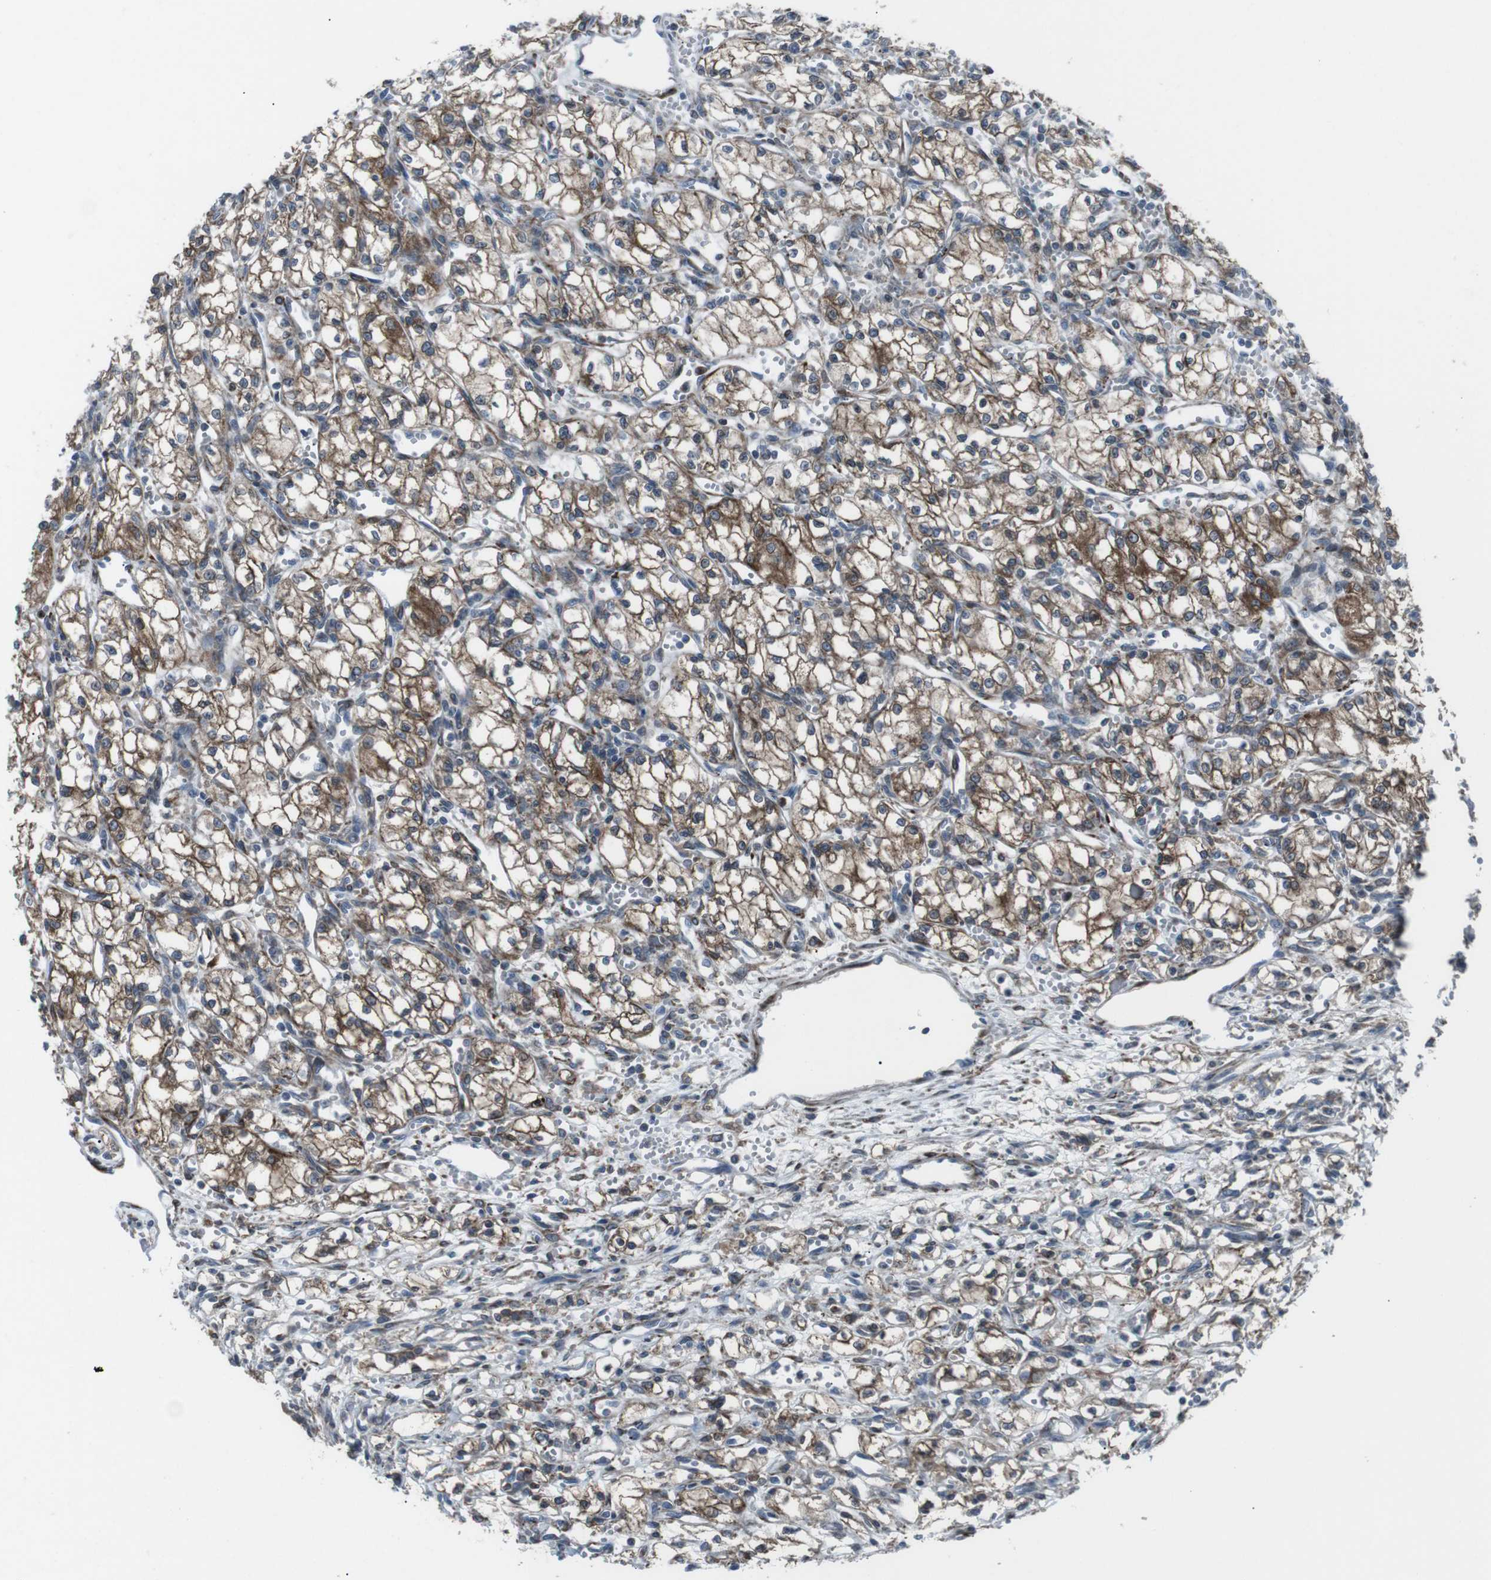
{"staining": {"intensity": "moderate", "quantity": "25%-75%", "location": "cytoplasmic/membranous"}, "tissue": "renal cancer", "cell_type": "Tumor cells", "image_type": "cancer", "snomed": [{"axis": "morphology", "description": "Normal tissue, NOS"}, {"axis": "morphology", "description": "Adenocarcinoma, NOS"}, {"axis": "topography", "description": "Kidney"}], "caption": "A high-resolution photomicrograph shows immunohistochemistry staining of renal cancer (adenocarcinoma), which exhibits moderate cytoplasmic/membranous positivity in about 25%-75% of tumor cells. The protein of interest is stained brown, and the nuclei are stained in blue (DAB IHC with brightfield microscopy, high magnification).", "gene": "LNPK", "patient": {"sex": "male", "age": 59}}